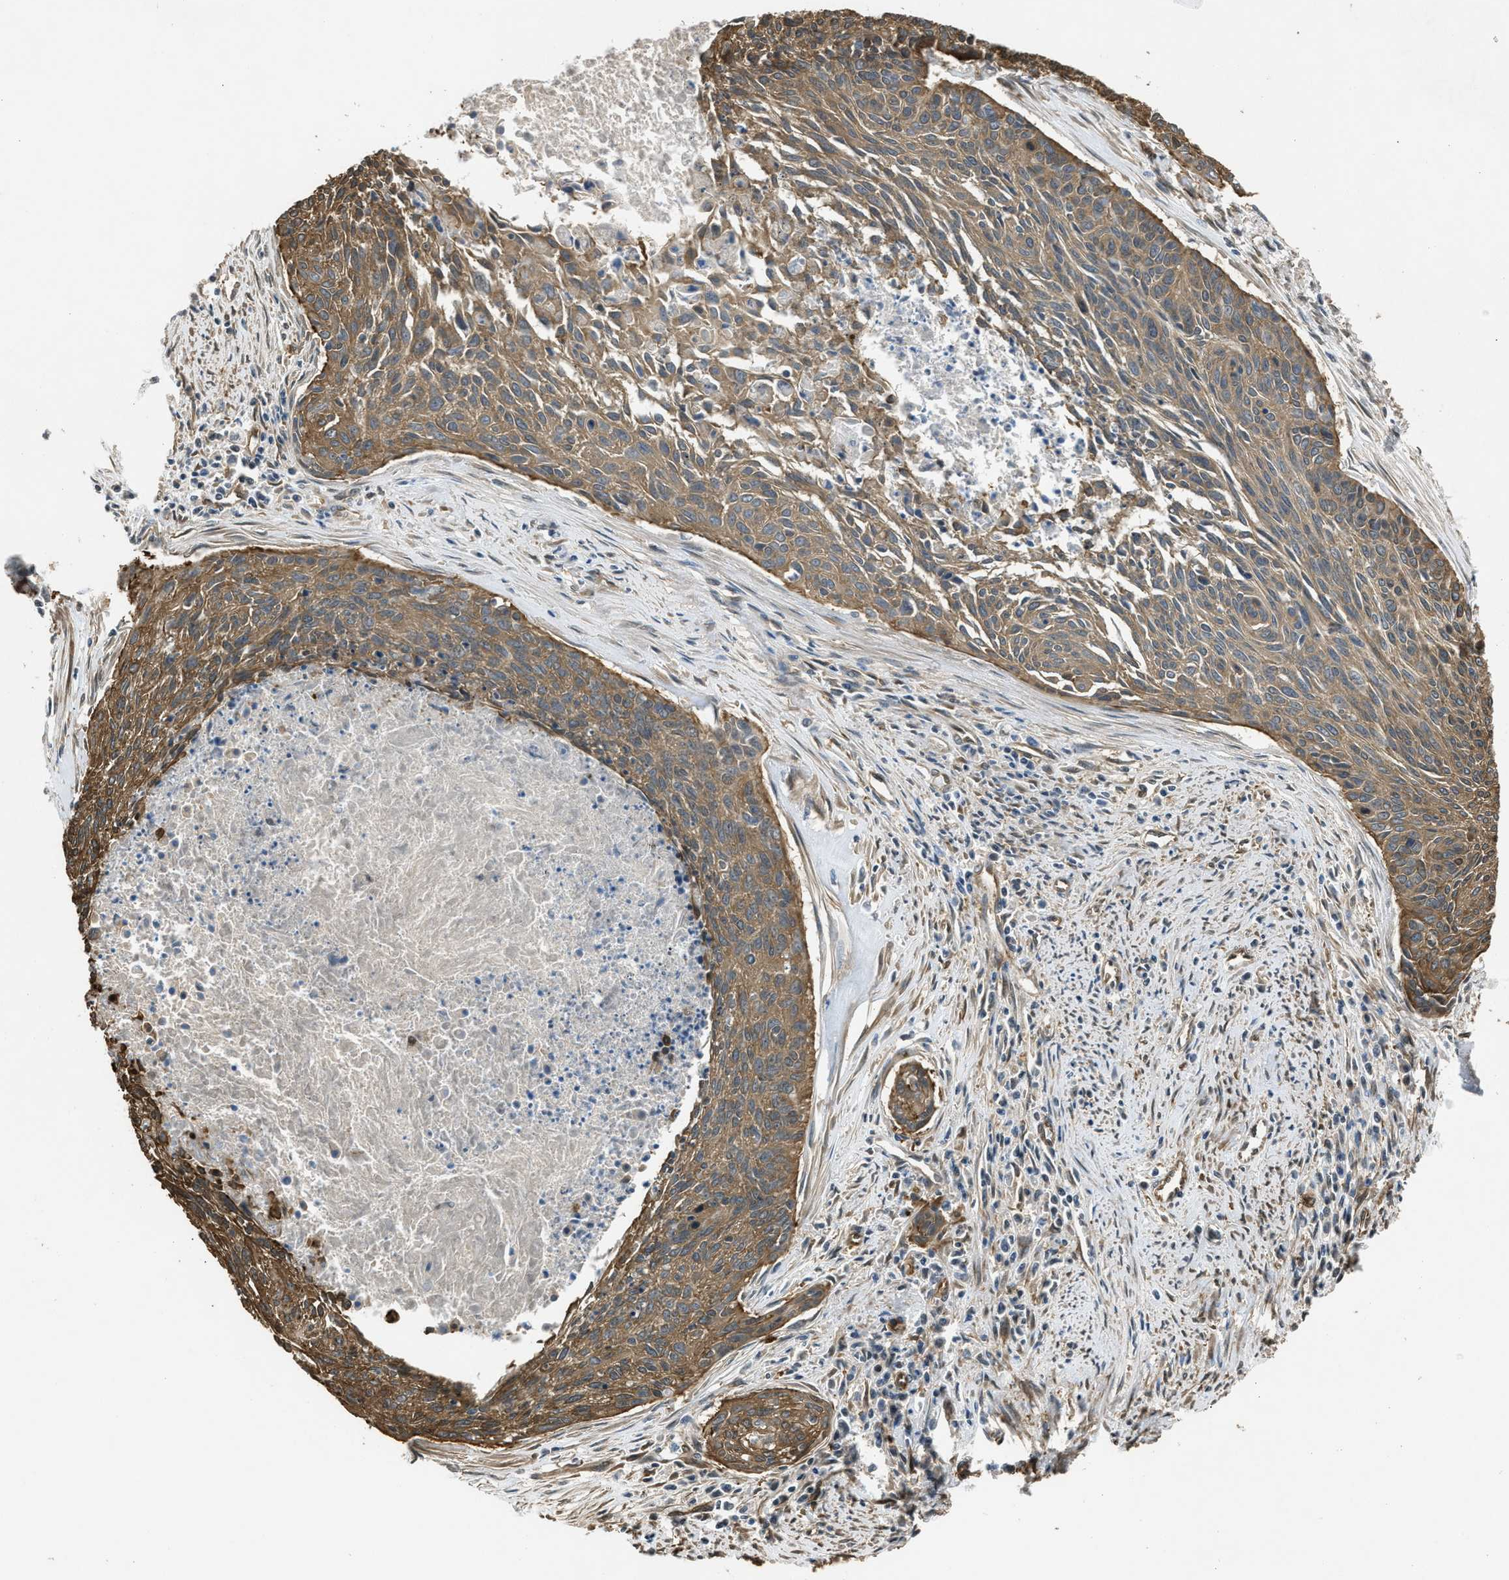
{"staining": {"intensity": "moderate", "quantity": ">75%", "location": "cytoplasmic/membranous"}, "tissue": "cervical cancer", "cell_type": "Tumor cells", "image_type": "cancer", "snomed": [{"axis": "morphology", "description": "Squamous cell carcinoma, NOS"}, {"axis": "topography", "description": "Cervix"}], "caption": "Immunohistochemistry image of squamous cell carcinoma (cervical) stained for a protein (brown), which demonstrates medium levels of moderate cytoplasmic/membranous positivity in approximately >75% of tumor cells.", "gene": "BAG3", "patient": {"sex": "female", "age": 55}}